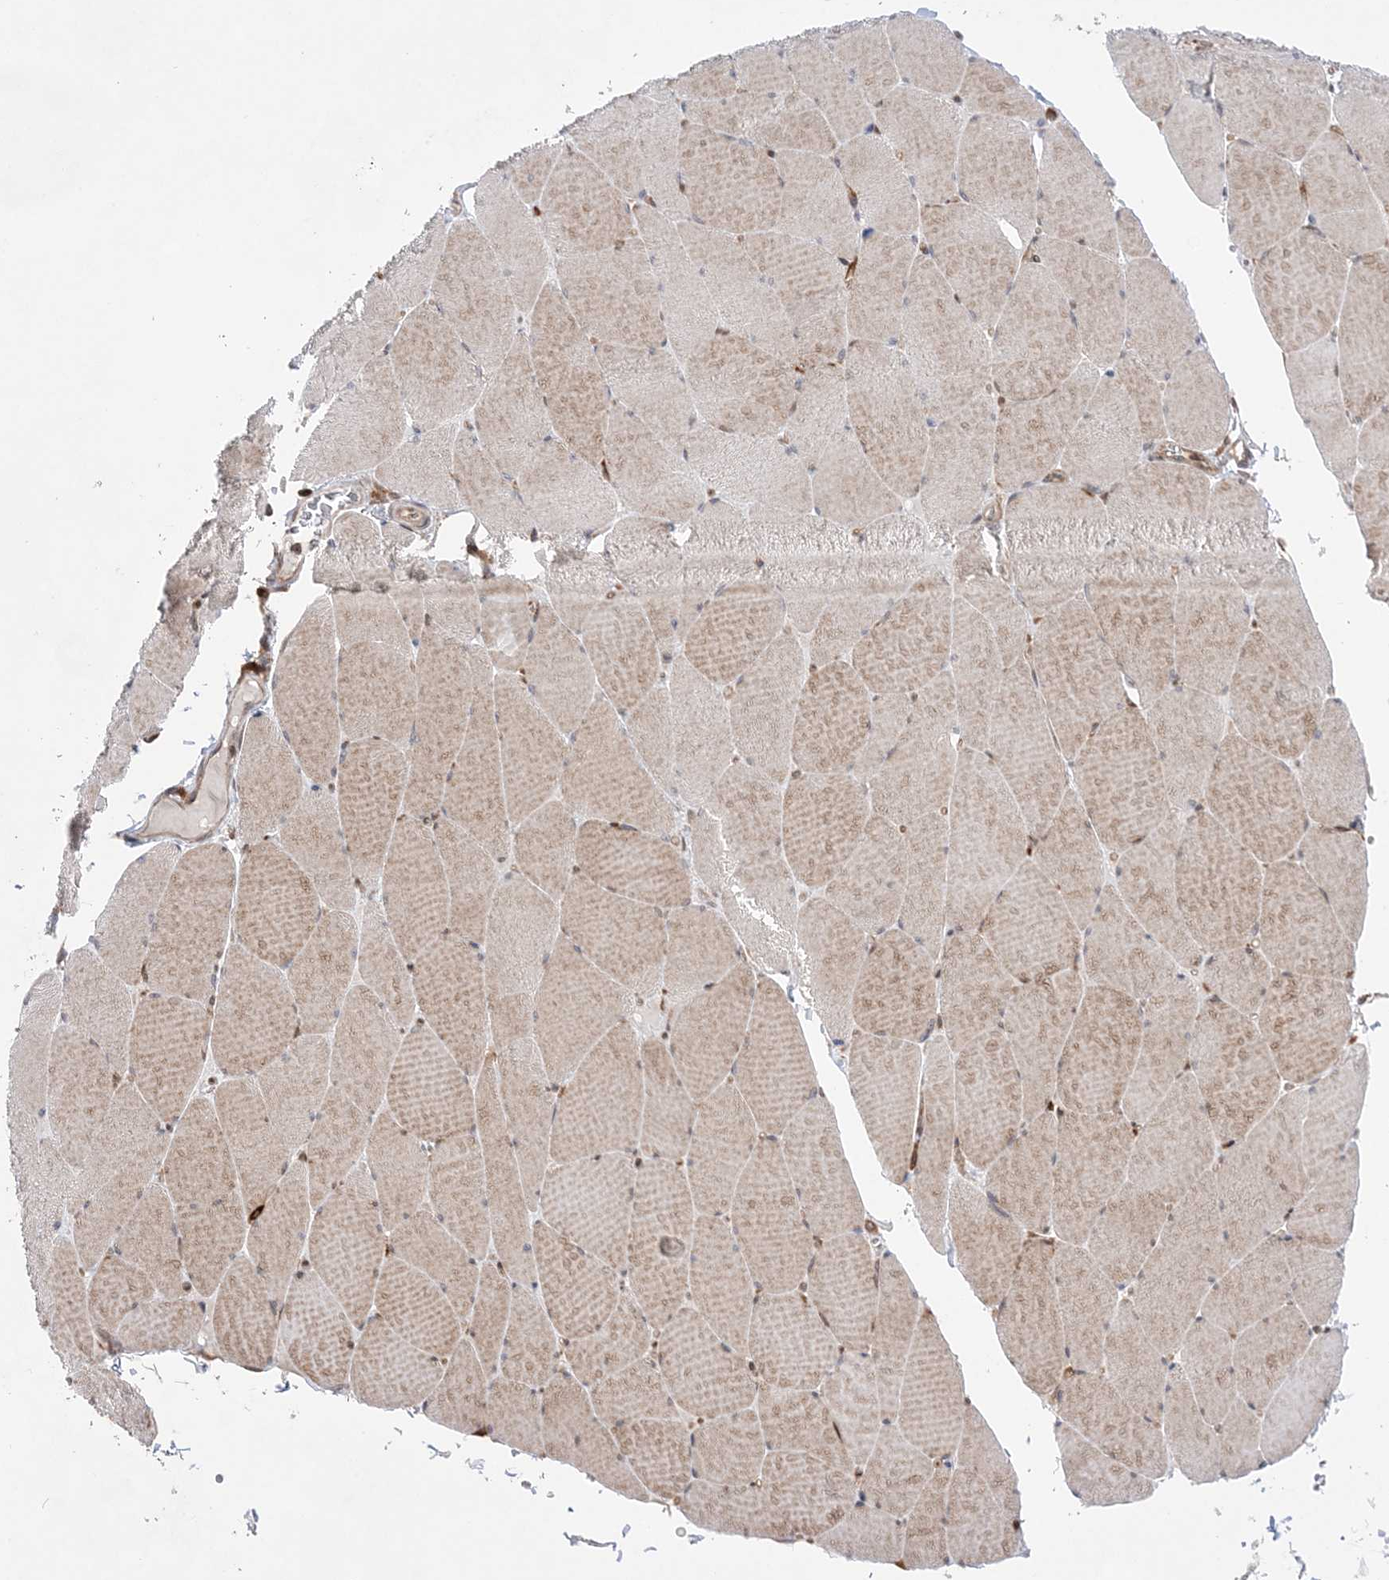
{"staining": {"intensity": "moderate", "quantity": "<25%", "location": "cytoplasmic/membranous"}, "tissue": "skeletal muscle", "cell_type": "Myocytes", "image_type": "normal", "snomed": [{"axis": "morphology", "description": "Normal tissue, NOS"}, {"axis": "topography", "description": "Skeletal muscle"}, {"axis": "topography", "description": "Head-Neck"}], "caption": "Benign skeletal muscle shows moderate cytoplasmic/membranous positivity in about <25% of myocytes, visualized by immunohistochemistry.", "gene": "ANAPC15", "patient": {"sex": "male", "age": 66}}